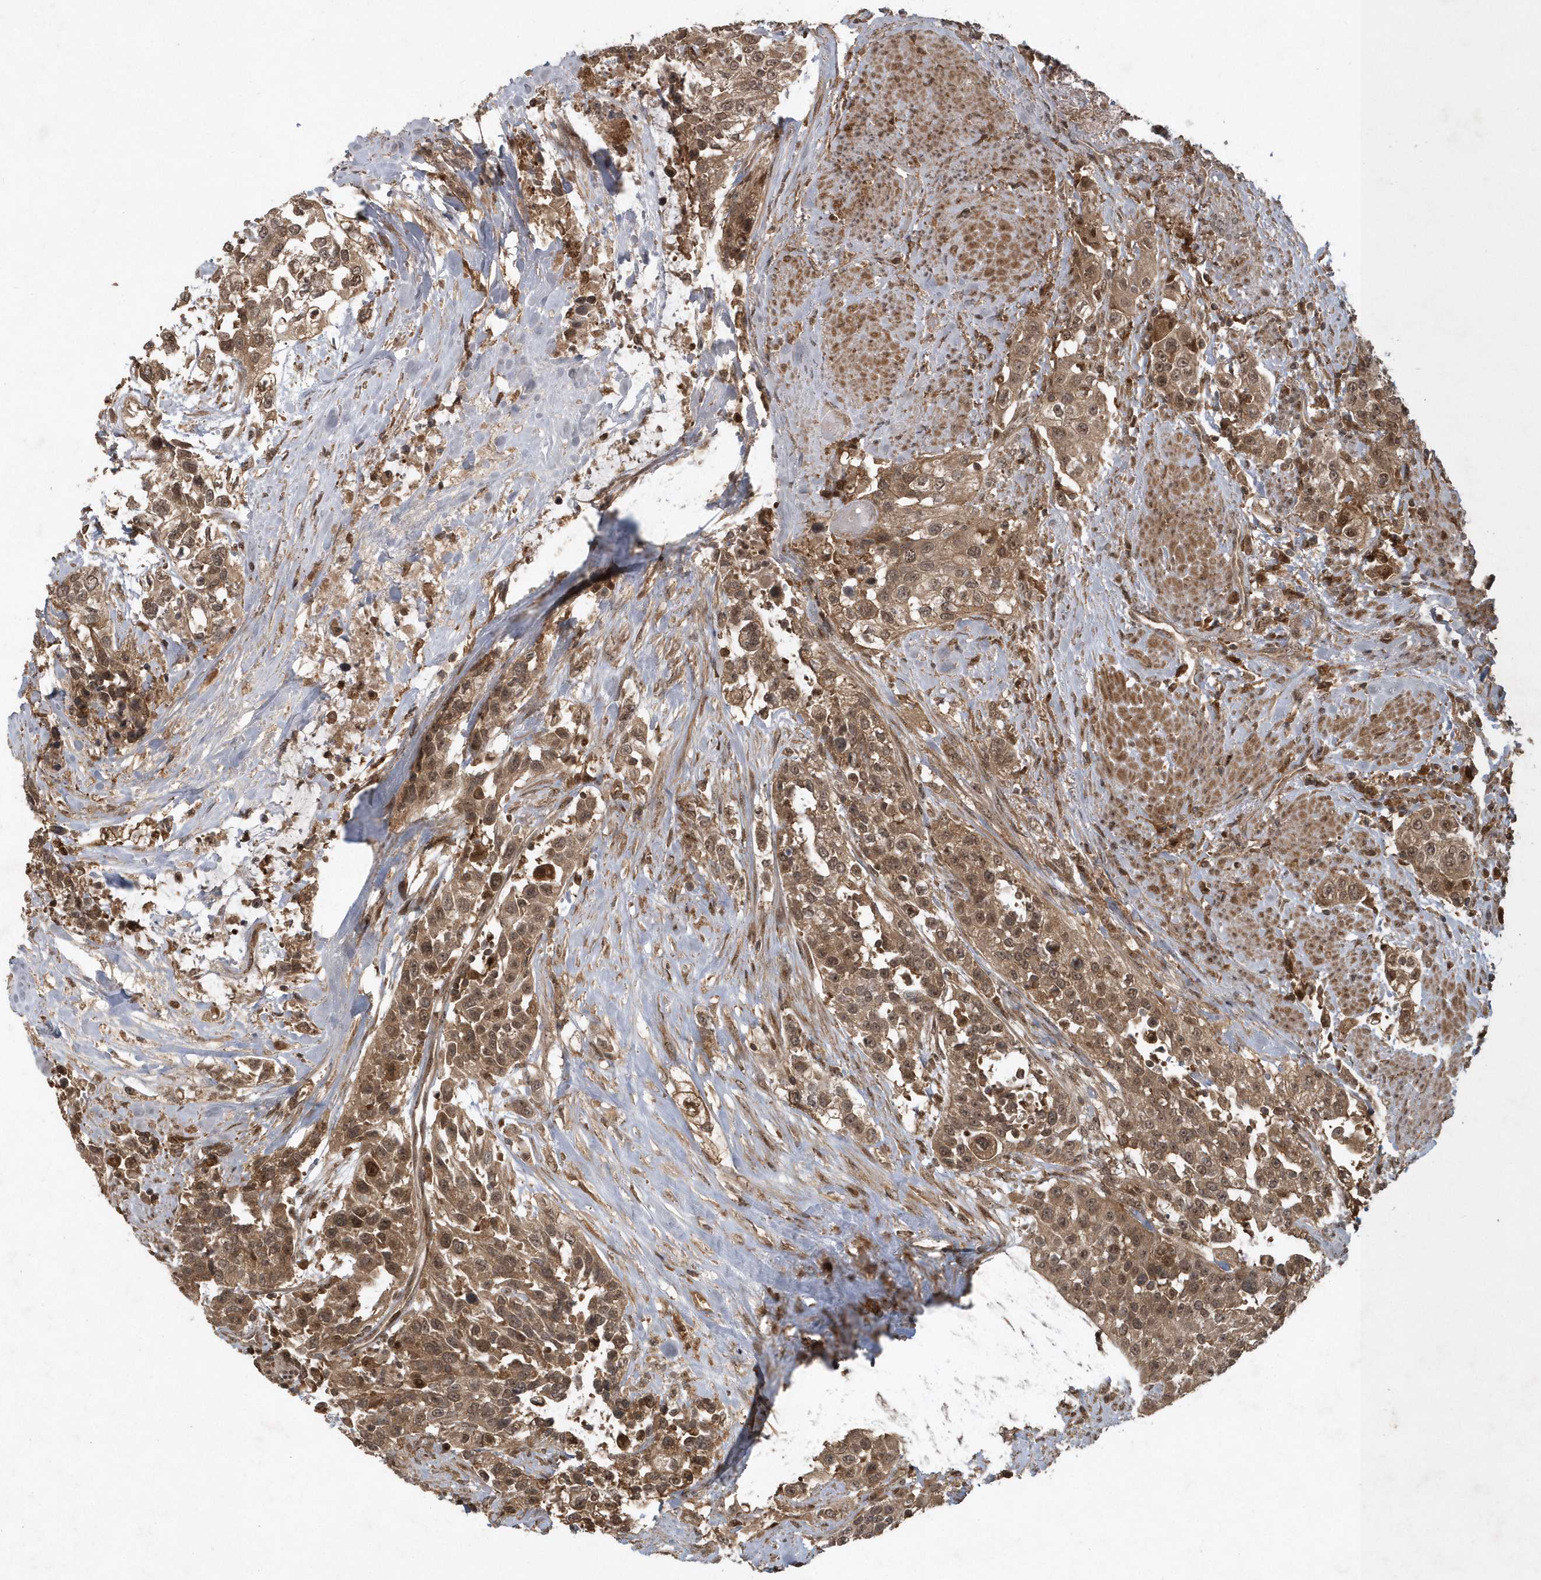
{"staining": {"intensity": "moderate", "quantity": ">75%", "location": "cytoplasmic/membranous,nuclear"}, "tissue": "urothelial cancer", "cell_type": "Tumor cells", "image_type": "cancer", "snomed": [{"axis": "morphology", "description": "Urothelial carcinoma, High grade"}, {"axis": "topography", "description": "Urinary bladder"}], "caption": "Human urothelial carcinoma (high-grade) stained with a protein marker displays moderate staining in tumor cells.", "gene": "LACC1", "patient": {"sex": "female", "age": 80}}